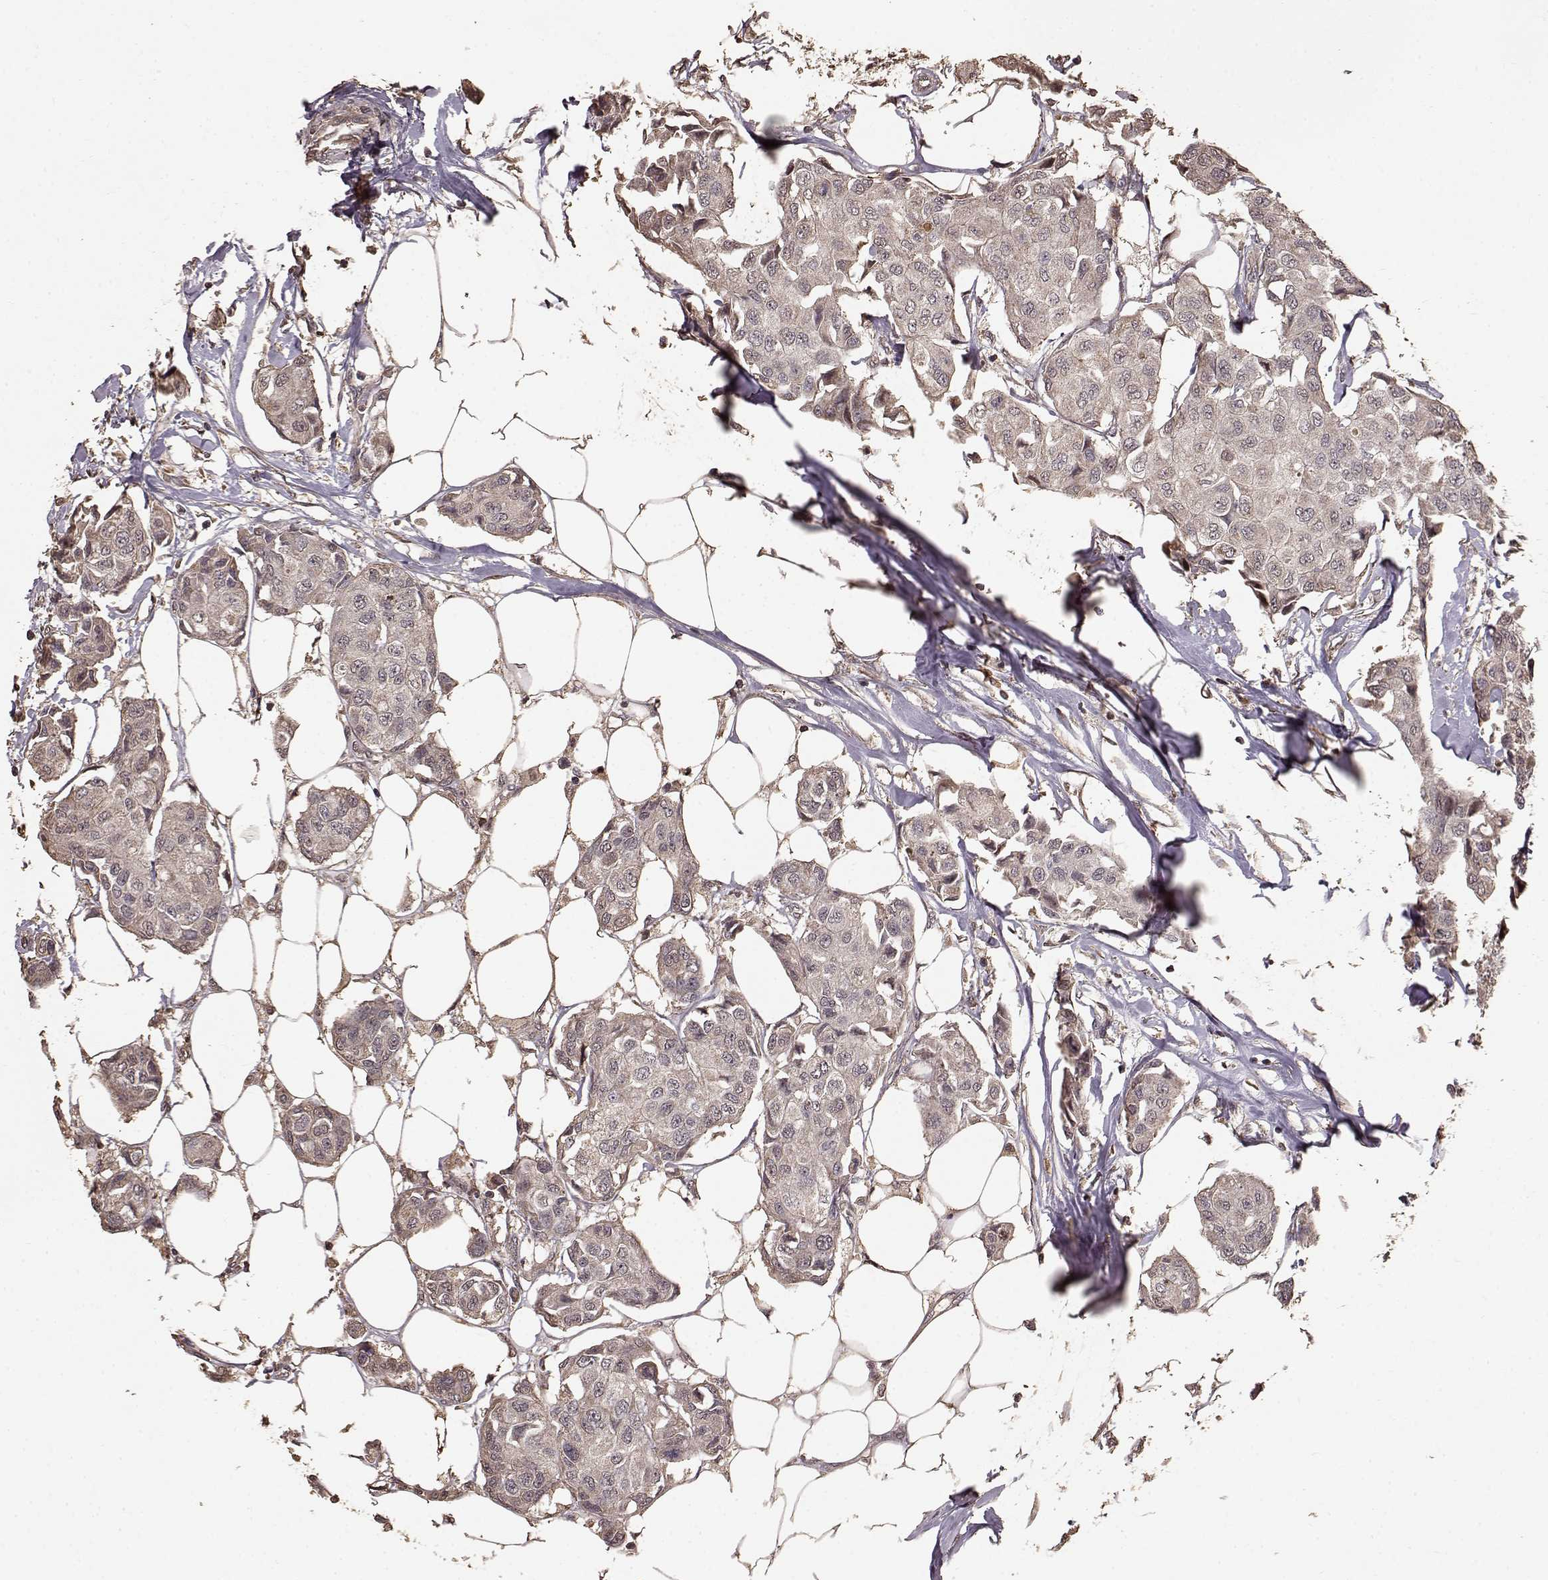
{"staining": {"intensity": "weak", "quantity": ">75%", "location": "cytoplasmic/membranous"}, "tissue": "breast cancer", "cell_type": "Tumor cells", "image_type": "cancer", "snomed": [{"axis": "morphology", "description": "Duct carcinoma"}, {"axis": "topography", "description": "Breast"}, {"axis": "topography", "description": "Lymph node"}], "caption": "Breast cancer stained with a brown dye reveals weak cytoplasmic/membranous positive expression in about >75% of tumor cells.", "gene": "USP15", "patient": {"sex": "female", "age": 80}}